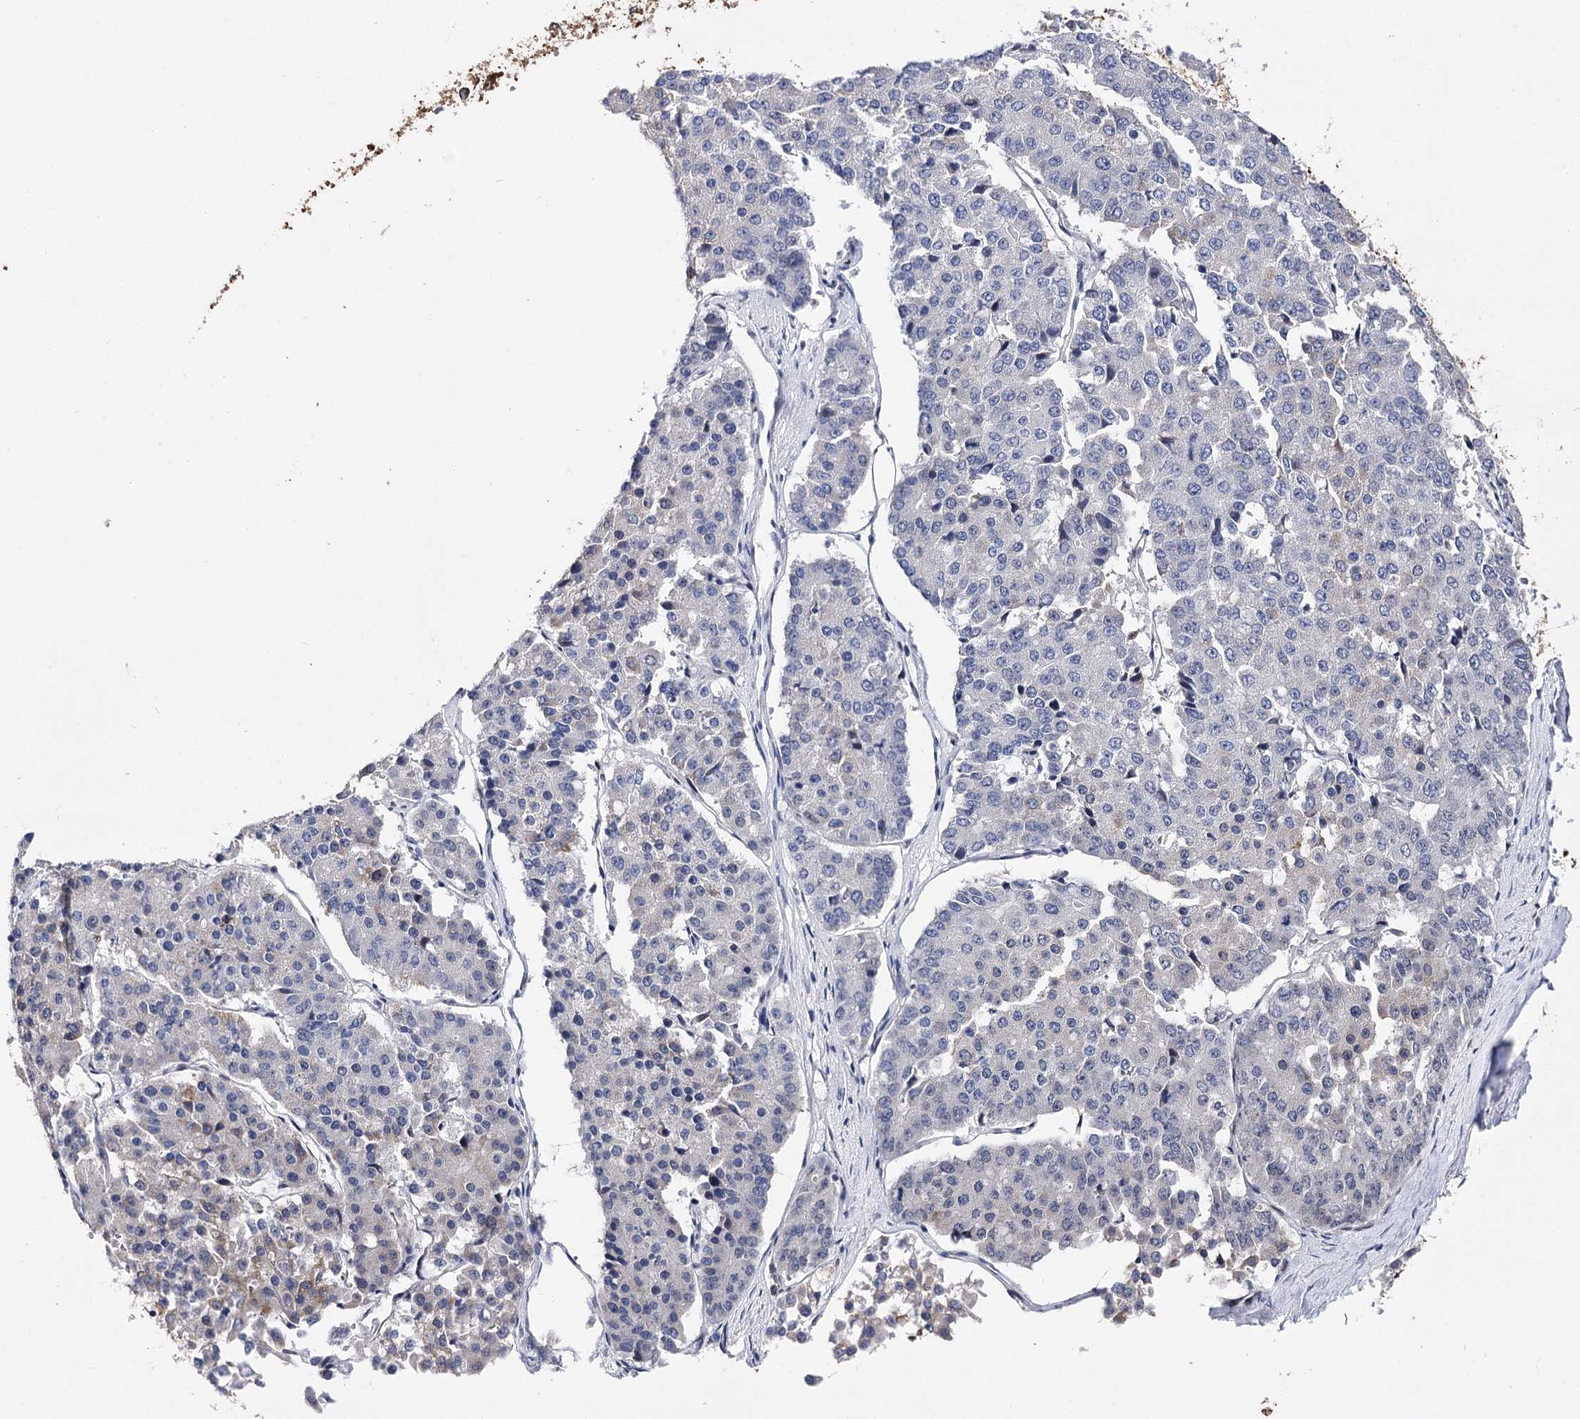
{"staining": {"intensity": "weak", "quantity": "<25%", "location": "cytoplasmic/membranous"}, "tissue": "pancreatic cancer", "cell_type": "Tumor cells", "image_type": "cancer", "snomed": [{"axis": "morphology", "description": "Adenocarcinoma, NOS"}, {"axis": "topography", "description": "Pancreas"}], "caption": "Tumor cells are negative for brown protein staining in adenocarcinoma (pancreatic).", "gene": "TMEM201", "patient": {"sex": "male", "age": 50}}